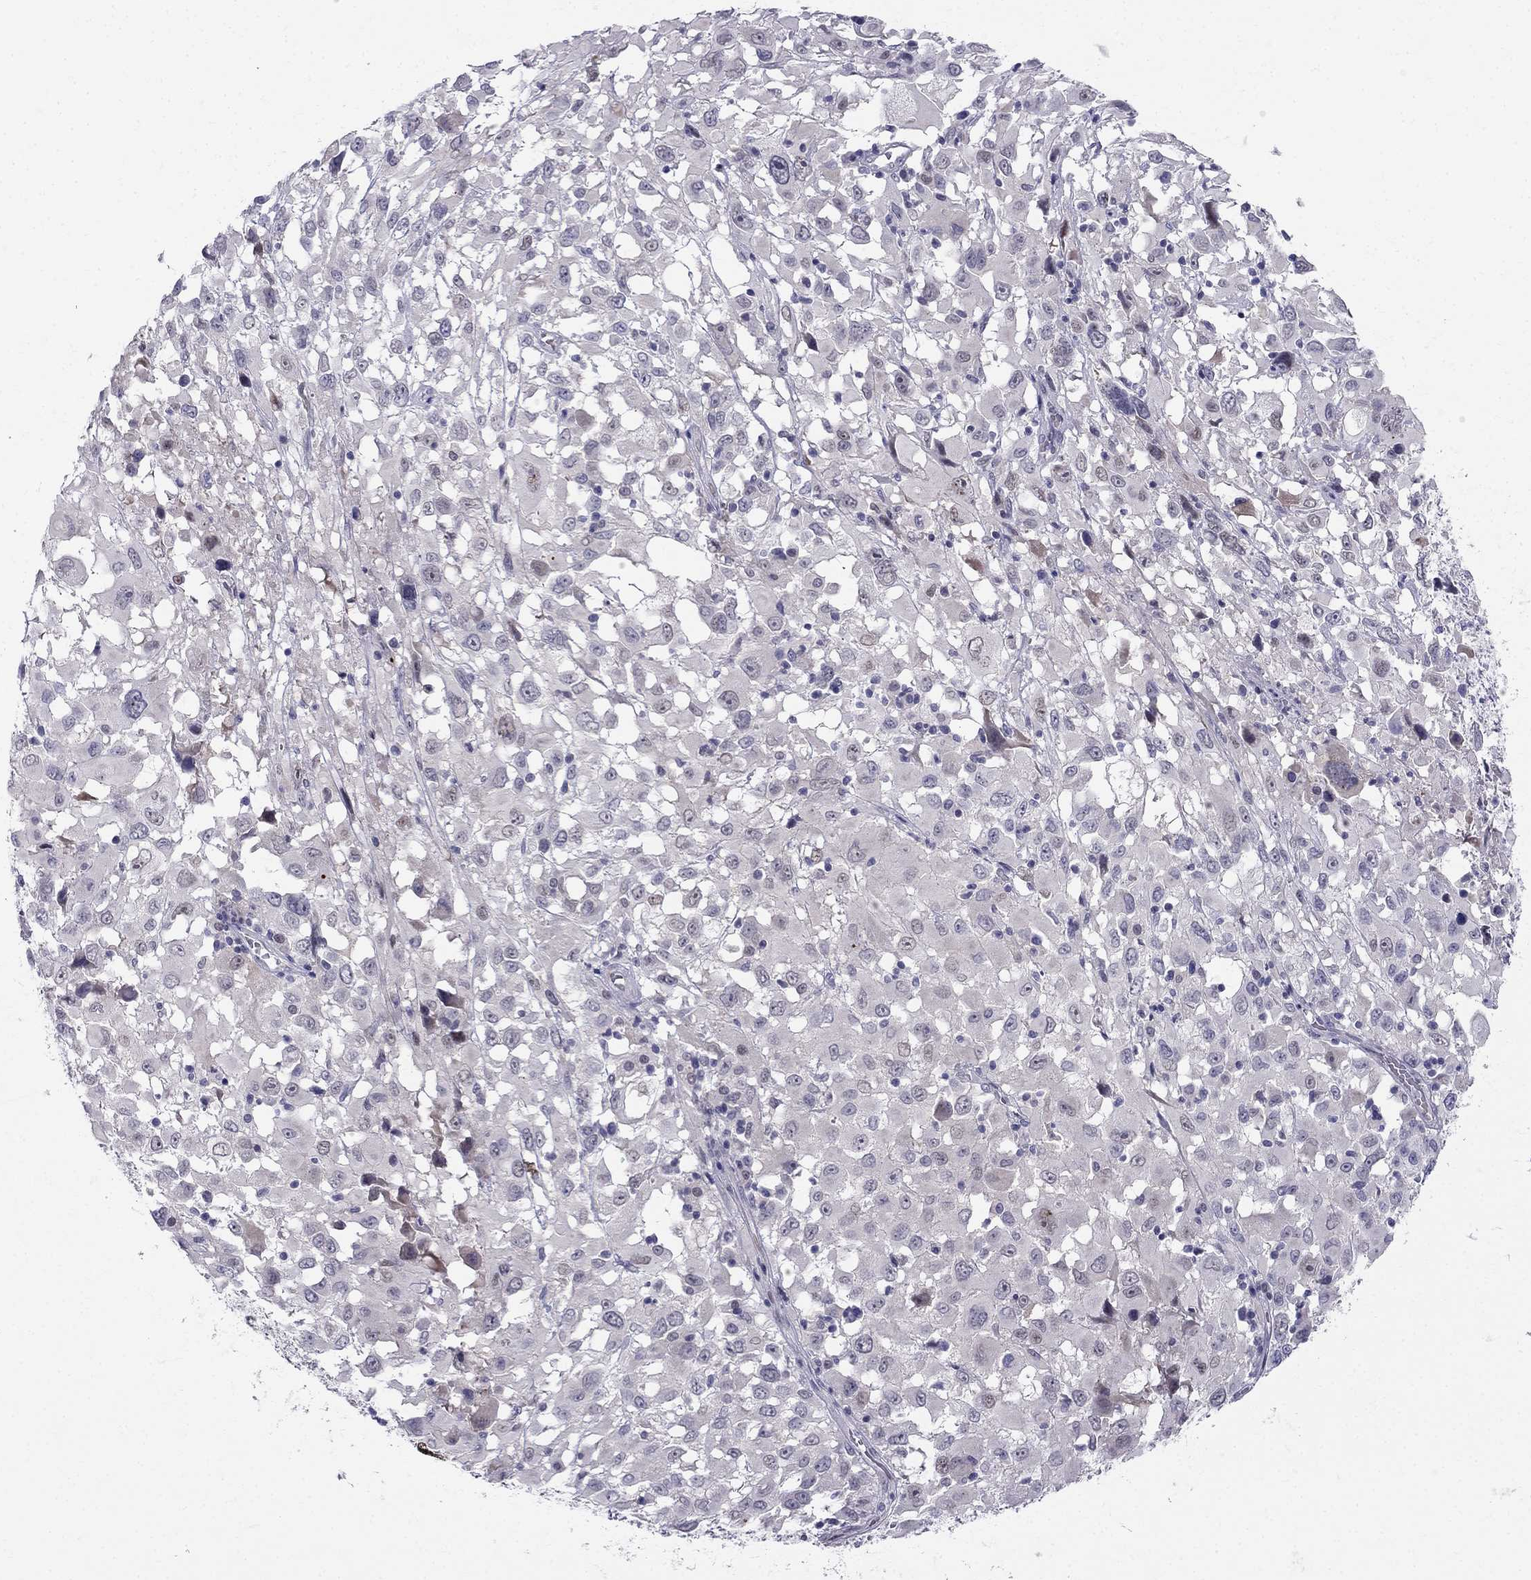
{"staining": {"intensity": "negative", "quantity": "none", "location": "none"}, "tissue": "melanoma", "cell_type": "Tumor cells", "image_type": "cancer", "snomed": [{"axis": "morphology", "description": "Malignant melanoma, Metastatic site"}, {"axis": "topography", "description": "Soft tissue"}], "caption": "The IHC photomicrograph has no significant positivity in tumor cells of malignant melanoma (metastatic site) tissue.", "gene": "BAG5", "patient": {"sex": "male", "age": 50}}